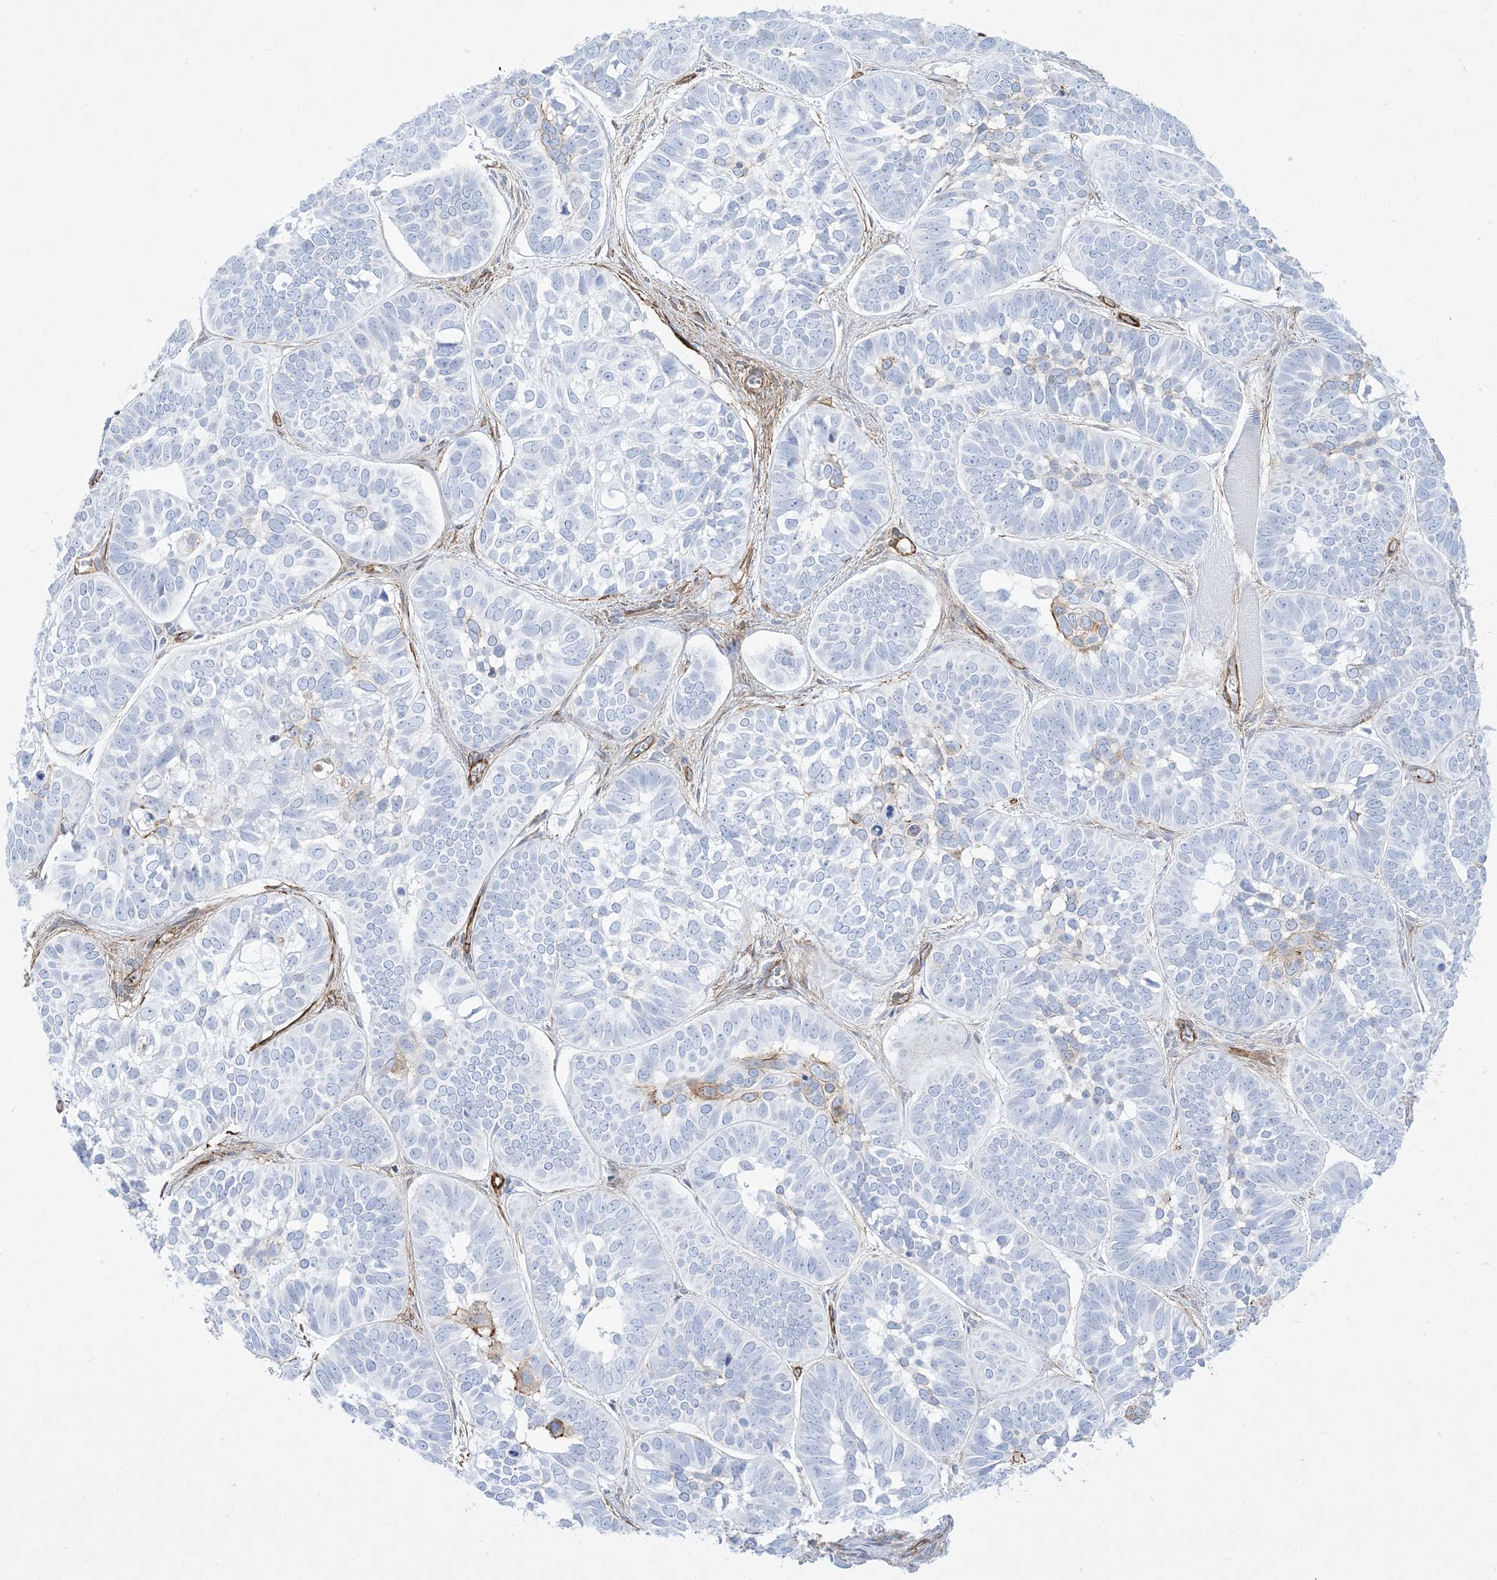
{"staining": {"intensity": "negative", "quantity": "none", "location": "none"}, "tissue": "skin cancer", "cell_type": "Tumor cells", "image_type": "cancer", "snomed": [{"axis": "morphology", "description": "Basal cell carcinoma"}, {"axis": "topography", "description": "Skin"}], "caption": "Photomicrograph shows no significant protein positivity in tumor cells of skin basal cell carcinoma.", "gene": "B3GNT7", "patient": {"sex": "male", "age": 62}}